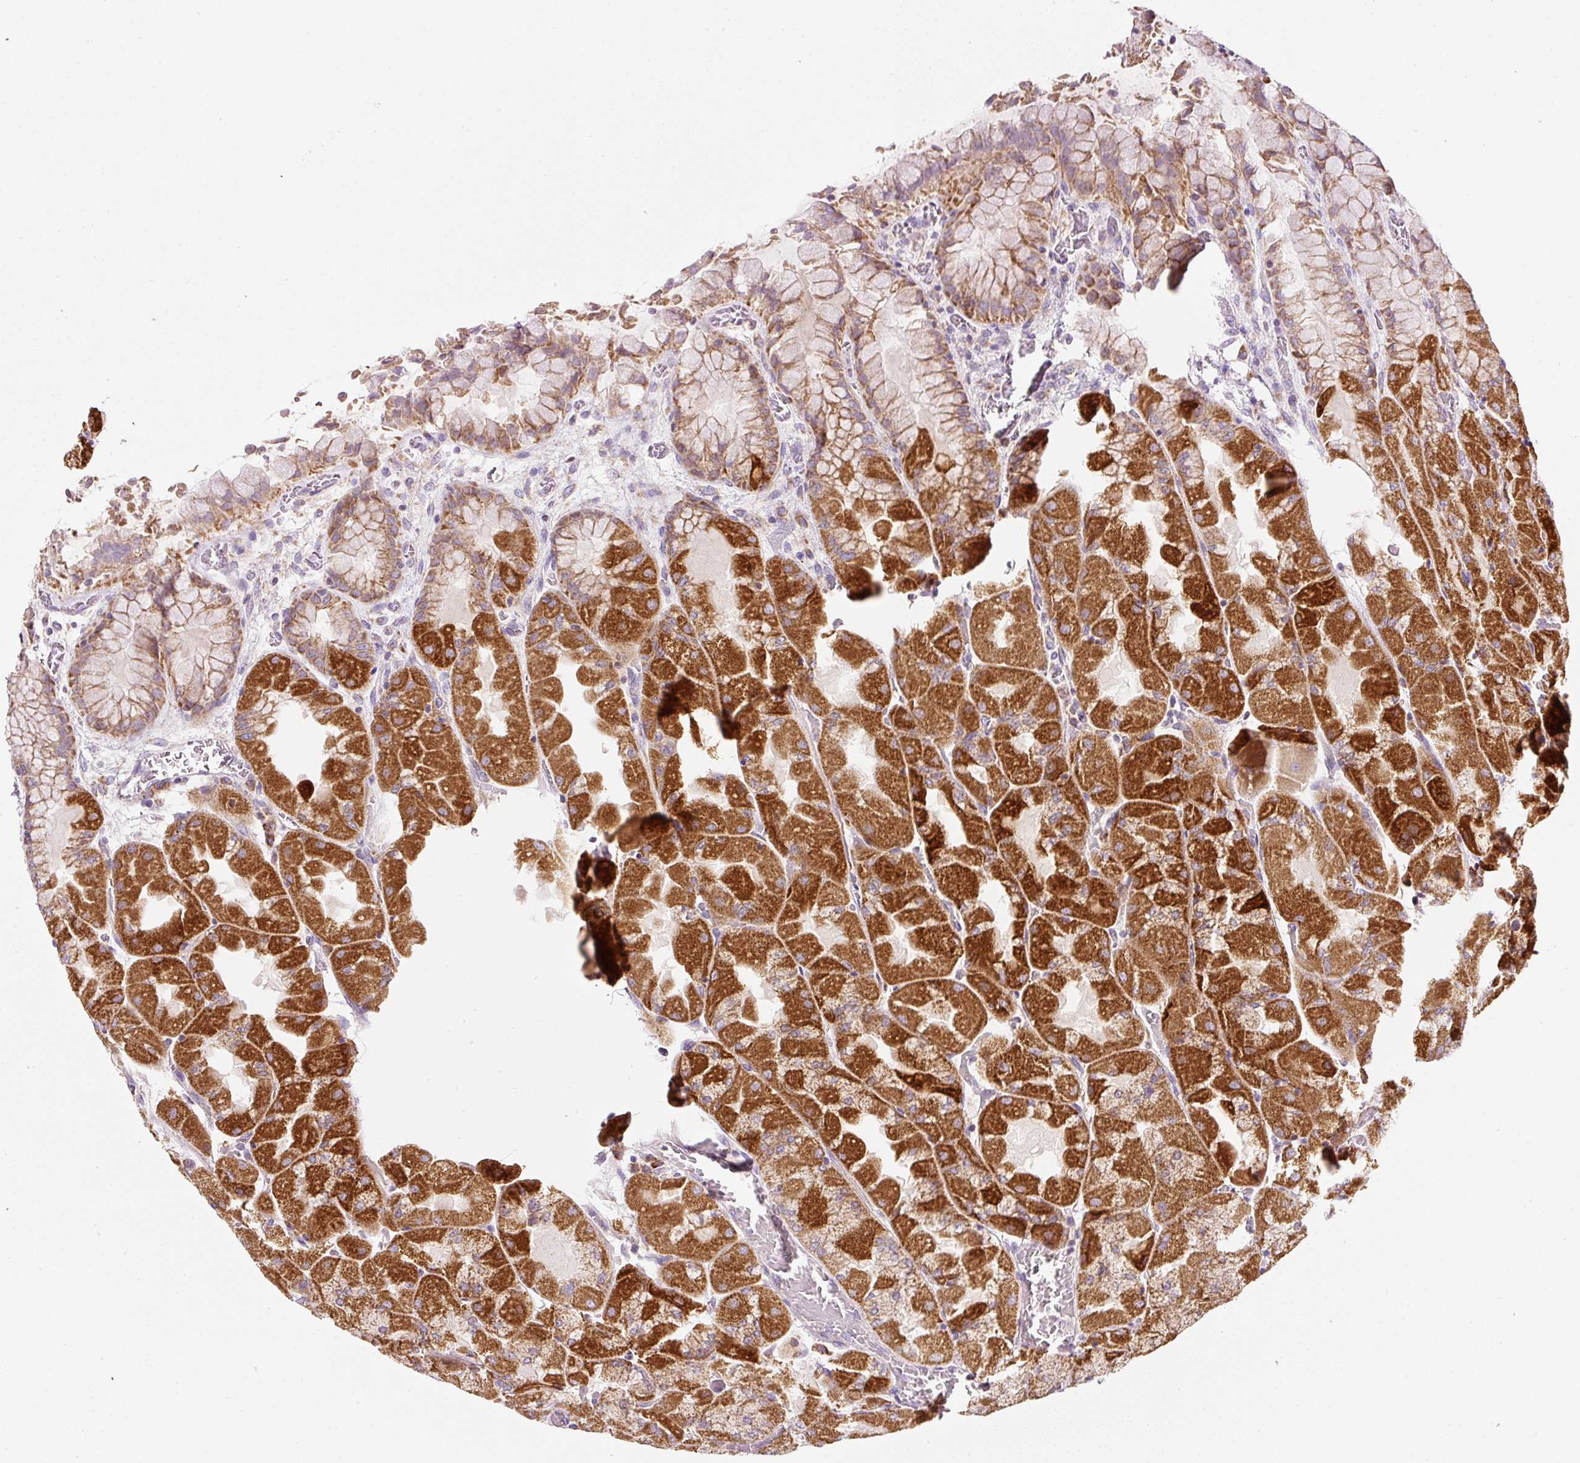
{"staining": {"intensity": "strong", "quantity": ">75%", "location": "cytoplasmic/membranous"}, "tissue": "stomach", "cell_type": "Glandular cells", "image_type": "normal", "snomed": [{"axis": "morphology", "description": "Normal tissue, NOS"}, {"axis": "topography", "description": "Stomach"}], "caption": "Protein staining reveals strong cytoplasmic/membranous positivity in approximately >75% of glandular cells in unremarkable stomach.", "gene": "NDUFA1", "patient": {"sex": "female", "age": 61}}